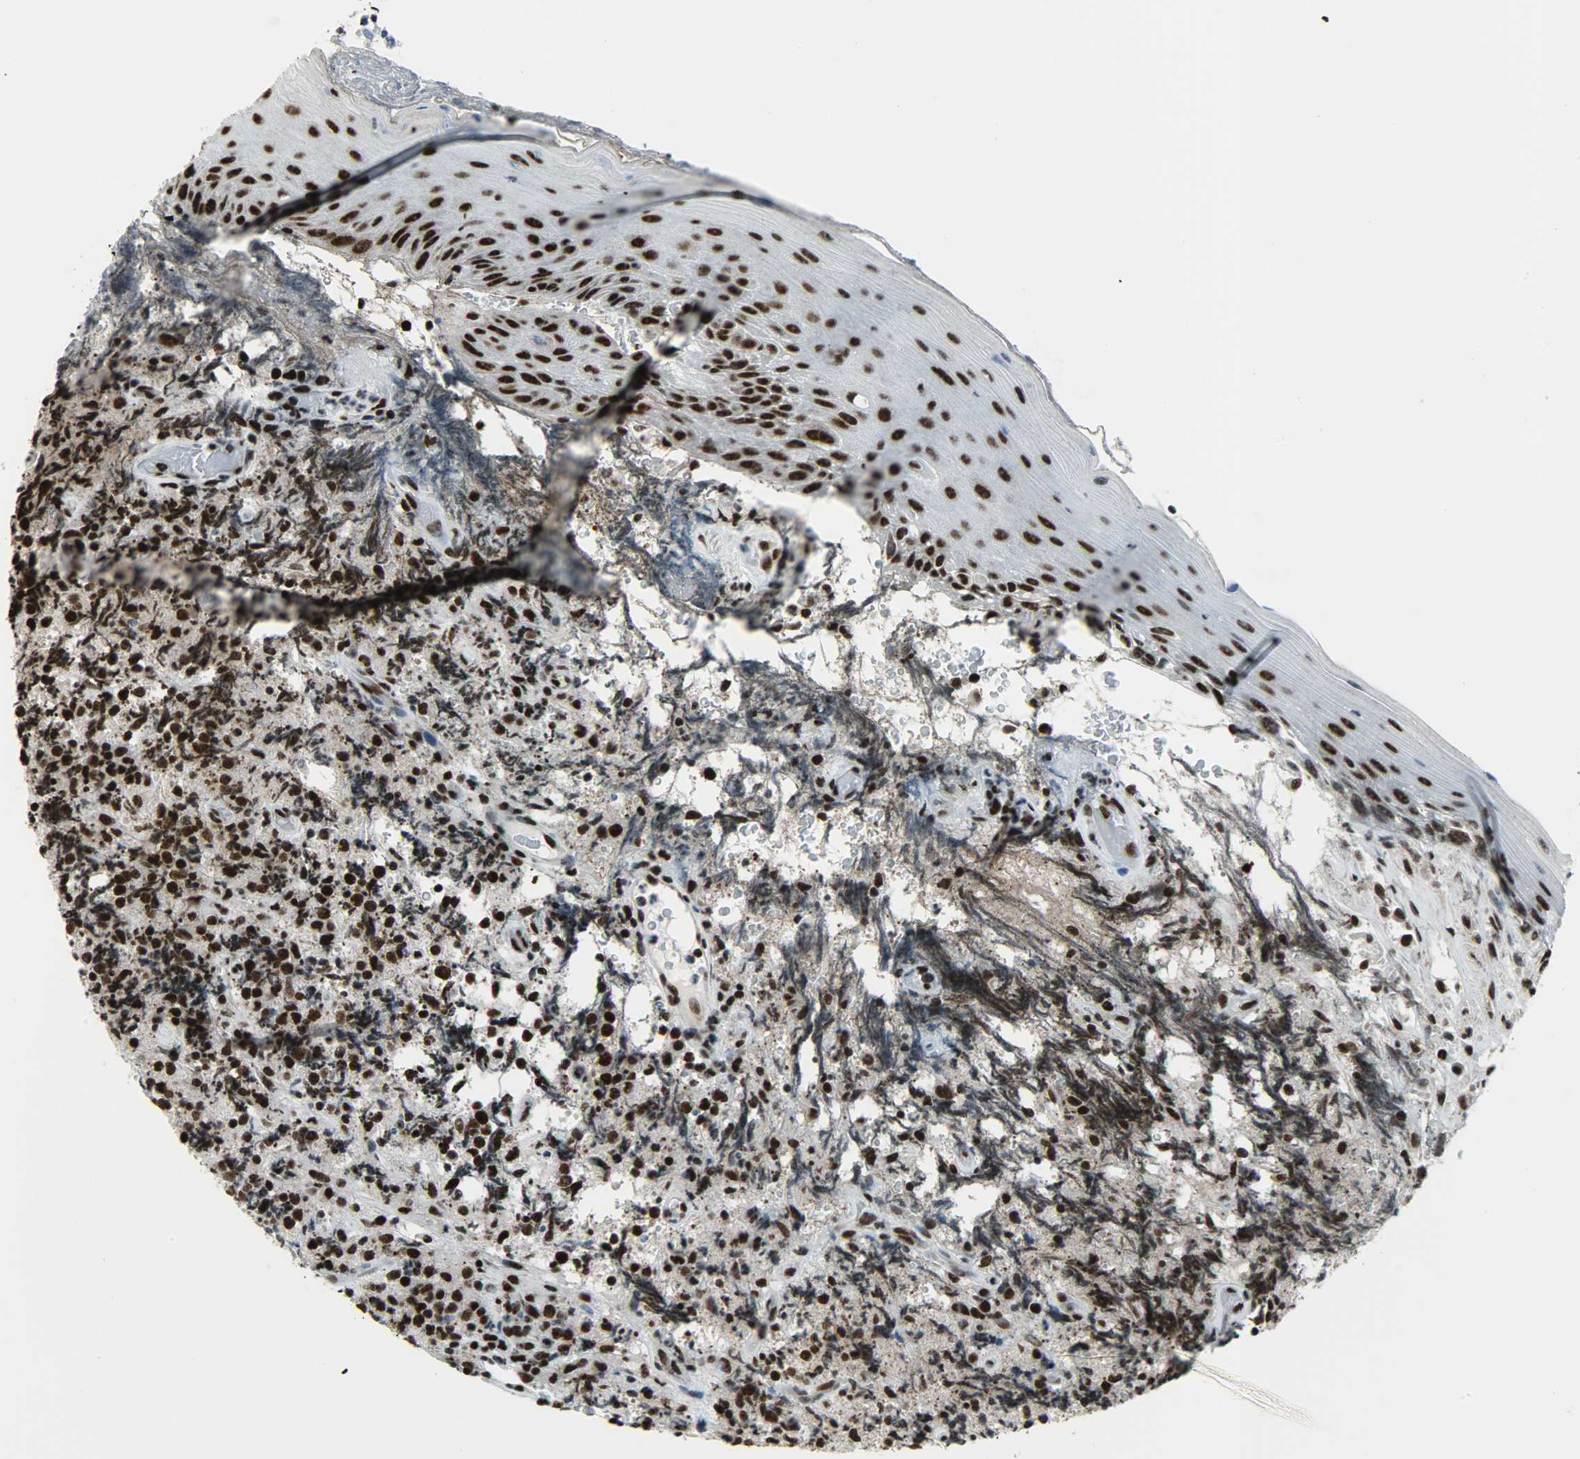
{"staining": {"intensity": "strong", "quantity": ">75%", "location": "nuclear"}, "tissue": "lymphoma", "cell_type": "Tumor cells", "image_type": "cancer", "snomed": [{"axis": "morphology", "description": "Malignant lymphoma, non-Hodgkin's type, High grade"}, {"axis": "topography", "description": "Tonsil"}], "caption": "Protein expression by IHC demonstrates strong nuclear staining in about >75% of tumor cells in lymphoma.", "gene": "SNRPA", "patient": {"sex": "female", "age": 36}}